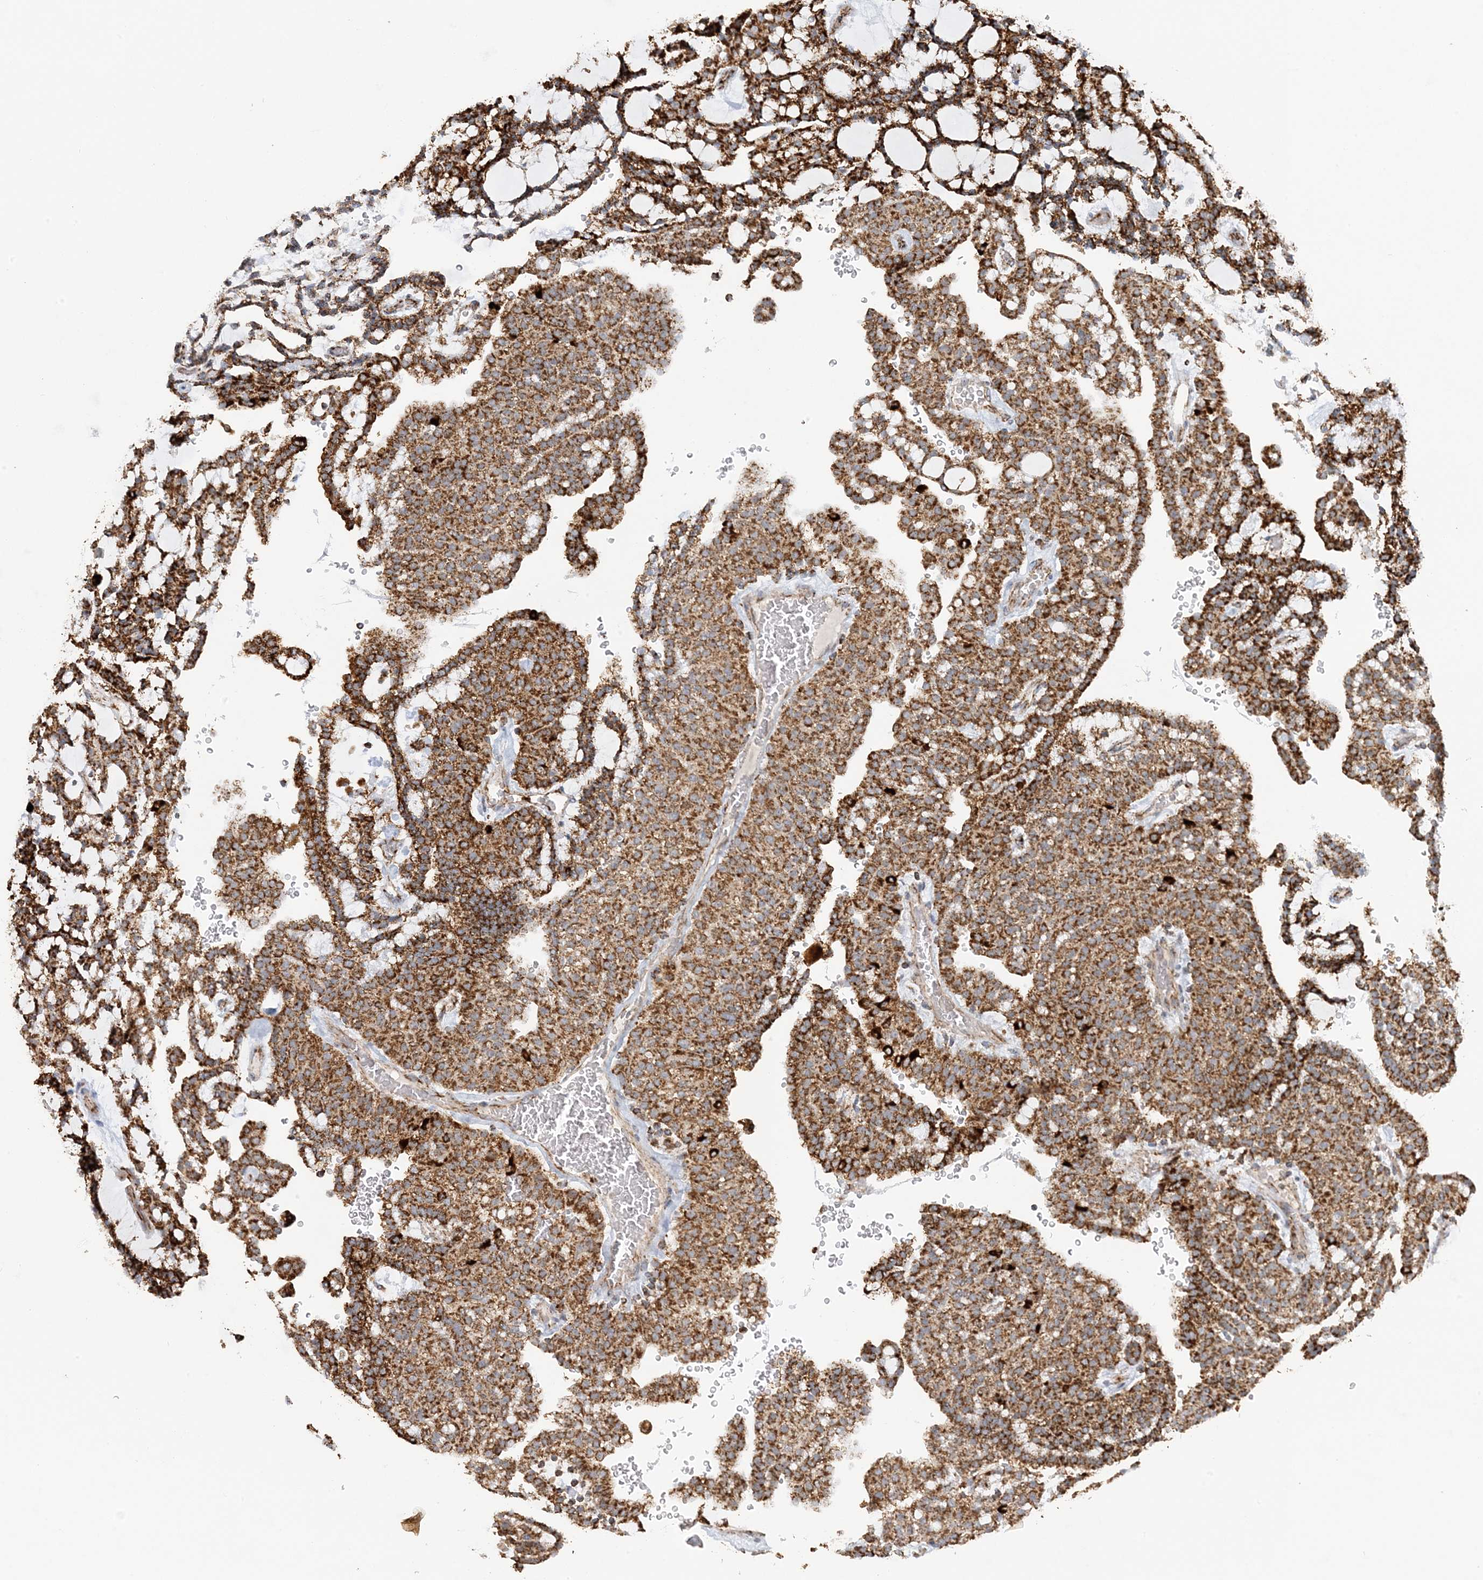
{"staining": {"intensity": "strong", "quantity": ">75%", "location": "cytoplasmic/membranous"}, "tissue": "renal cancer", "cell_type": "Tumor cells", "image_type": "cancer", "snomed": [{"axis": "morphology", "description": "Adenocarcinoma, NOS"}, {"axis": "topography", "description": "Kidney"}], "caption": "Renal adenocarcinoma was stained to show a protein in brown. There is high levels of strong cytoplasmic/membranous positivity in approximately >75% of tumor cells.", "gene": "MAN1A1", "patient": {"sex": "male", "age": 63}}